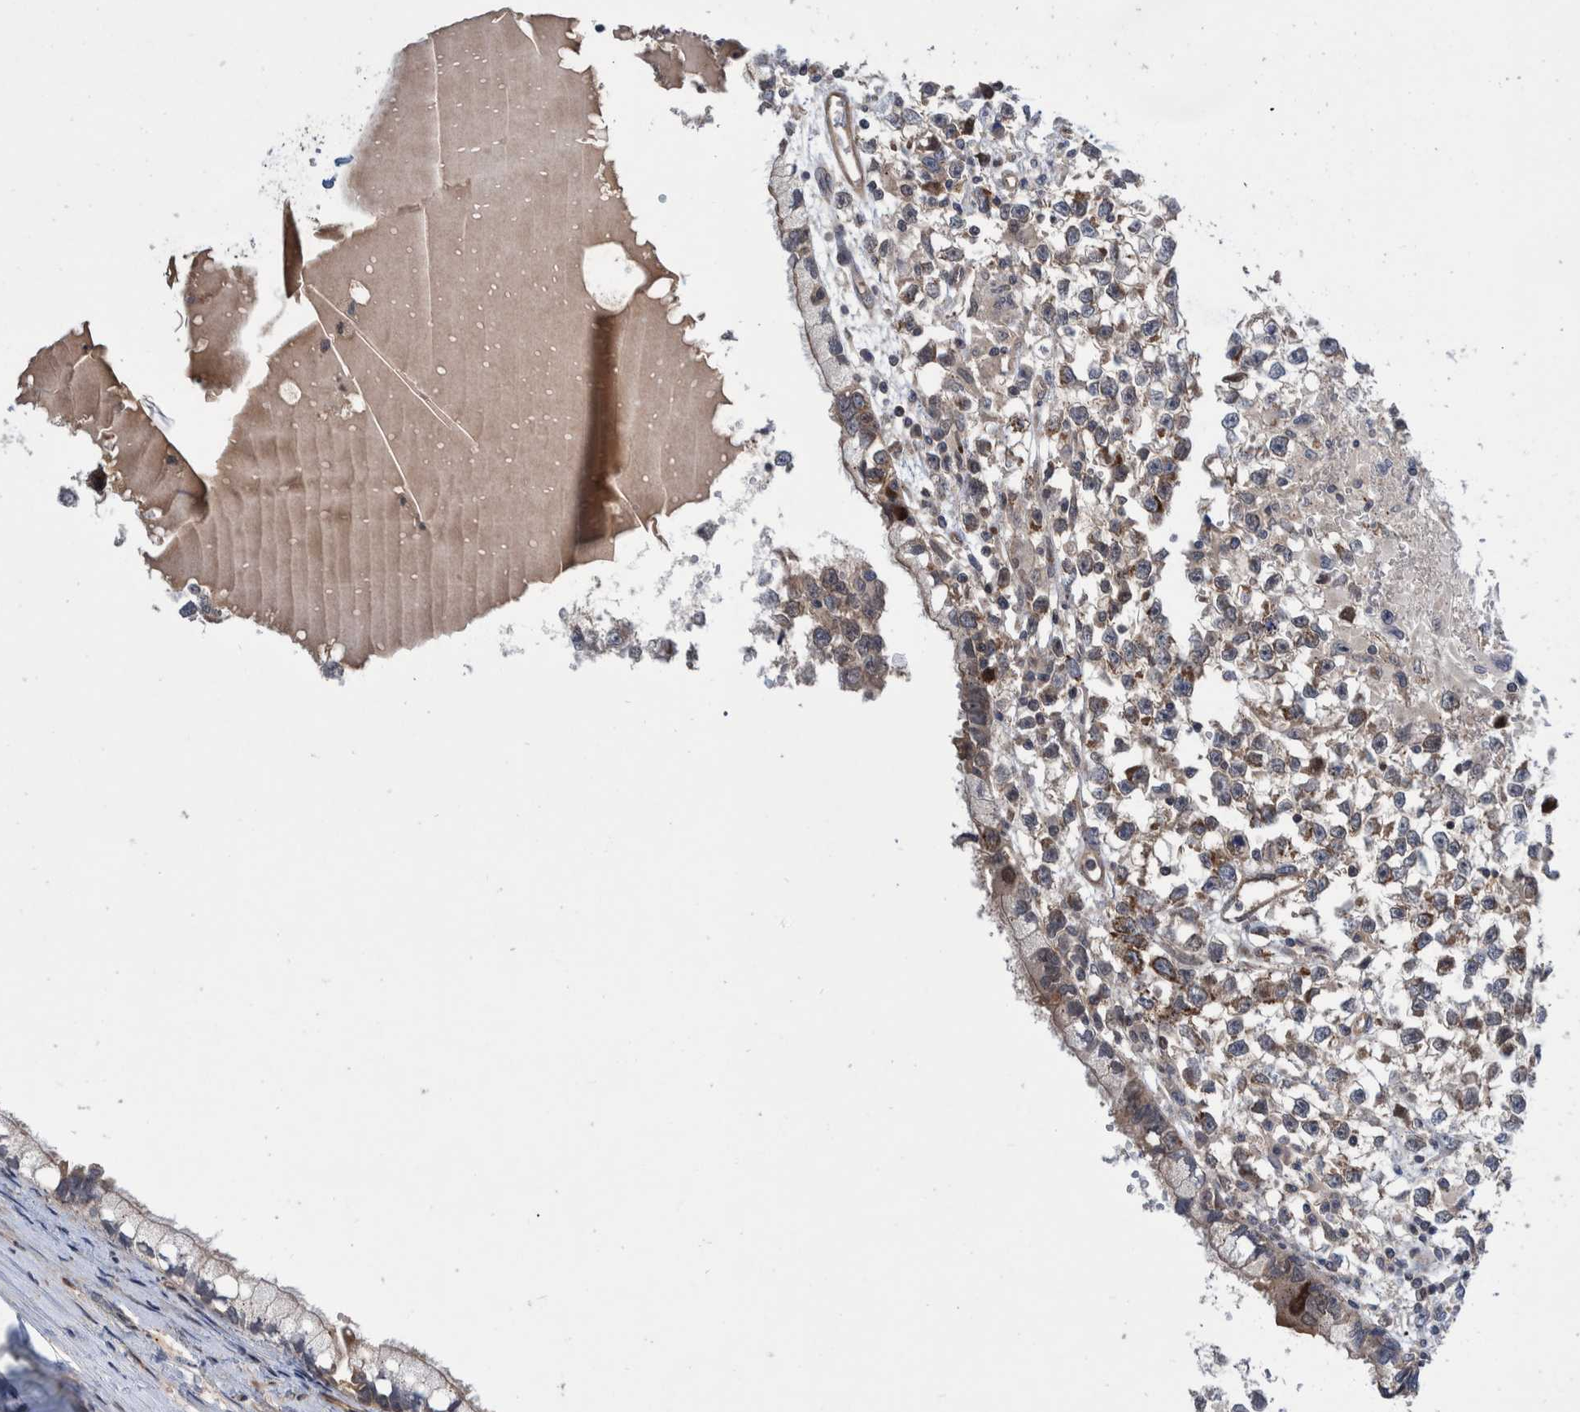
{"staining": {"intensity": "weak", "quantity": ">75%", "location": "cytoplasmic/membranous"}, "tissue": "testis cancer", "cell_type": "Tumor cells", "image_type": "cancer", "snomed": [{"axis": "morphology", "description": "Seminoma, NOS"}, {"axis": "morphology", "description": "Carcinoma, Embryonal, NOS"}, {"axis": "topography", "description": "Testis"}], "caption": "This photomicrograph exhibits immunohistochemistry (IHC) staining of testis cancer (embryonal carcinoma), with low weak cytoplasmic/membranous staining in about >75% of tumor cells.", "gene": "GRPEL2", "patient": {"sex": "male", "age": 51}}